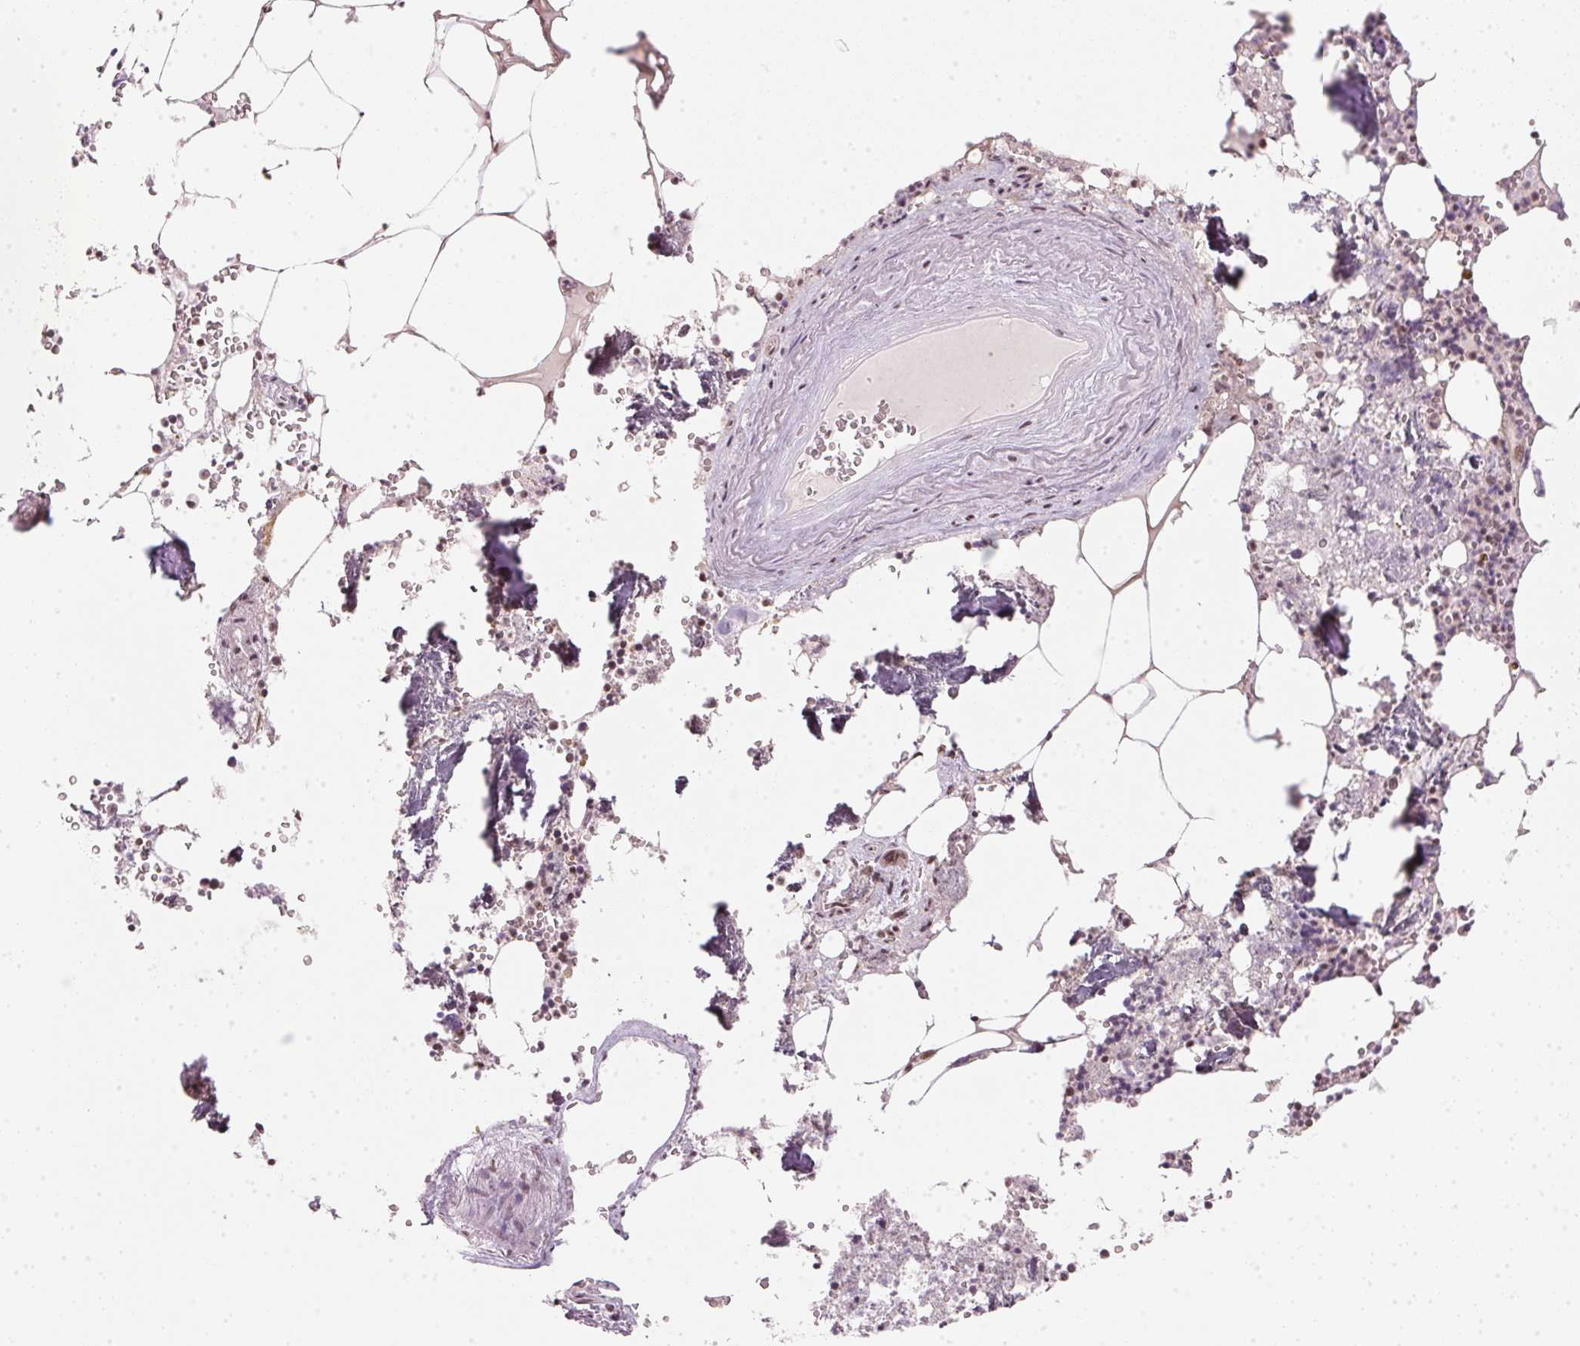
{"staining": {"intensity": "moderate", "quantity": "25%-75%", "location": "nuclear"}, "tissue": "bone marrow", "cell_type": "Hematopoietic cells", "image_type": "normal", "snomed": [{"axis": "morphology", "description": "Normal tissue, NOS"}, {"axis": "topography", "description": "Bone marrow"}], "caption": "An IHC image of benign tissue is shown. Protein staining in brown labels moderate nuclear positivity in bone marrow within hematopoietic cells.", "gene": "KAT6A", "patient": {"sex": "male", "age": 54}}